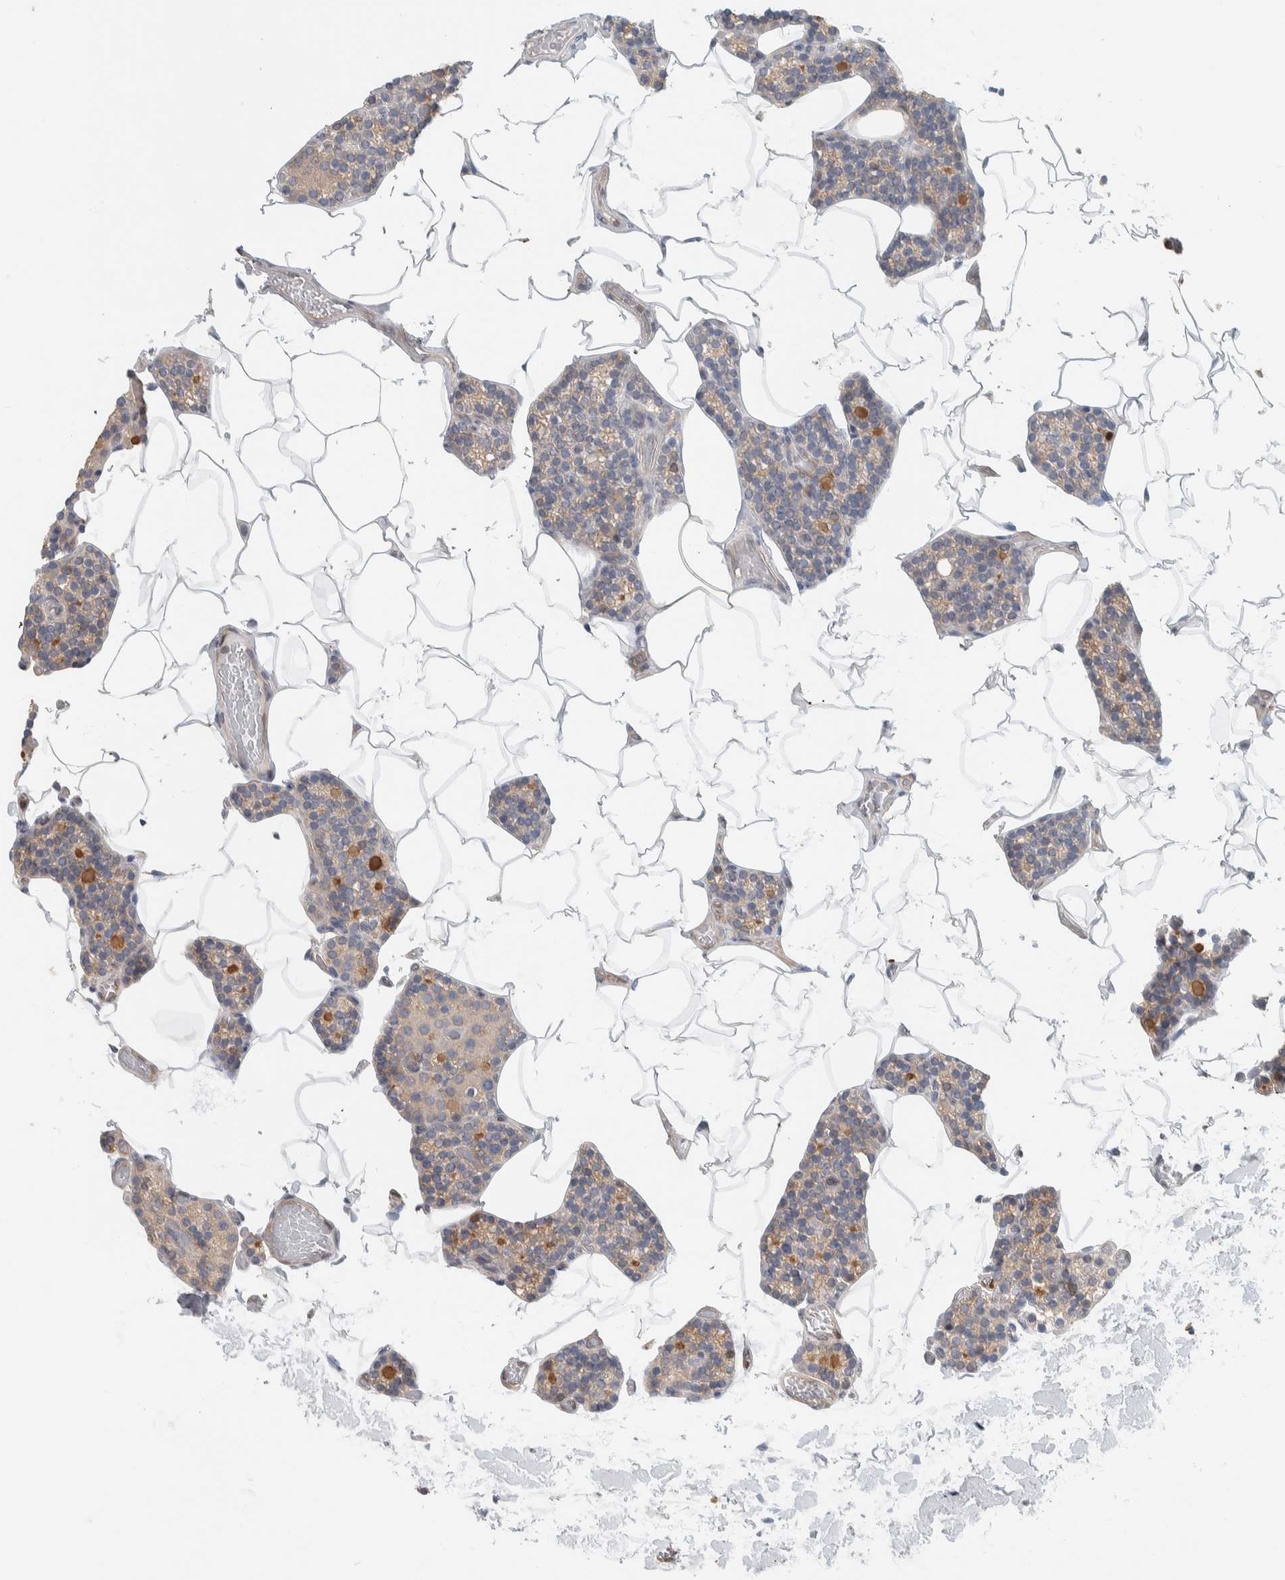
{"staining": {"intensity": "weak", "quantity": "25%-75%", "location": "cytoplasmic/membranous"}, "tissue": "parathyroid gland", "cell_type": "Glandular cells", "image_type": "normal", "snomed": [{"axis": "morphology", "description": "Normal tissue, NOS"}, {"axis": "topography", "description": "Parathyroid gland"}], "caption": "Glandular cells demonstrate low levels of weak cytoplasmic/membranous expression in approximately 25%-75% of cells in benign parathyroid gland. (DAB (3,3'-diaminobenzidine) IHC, brown staining for protein, blue staining for nuclei).", "gene": "NFKB2", "patient": {"sex": "male", "age": 52}}